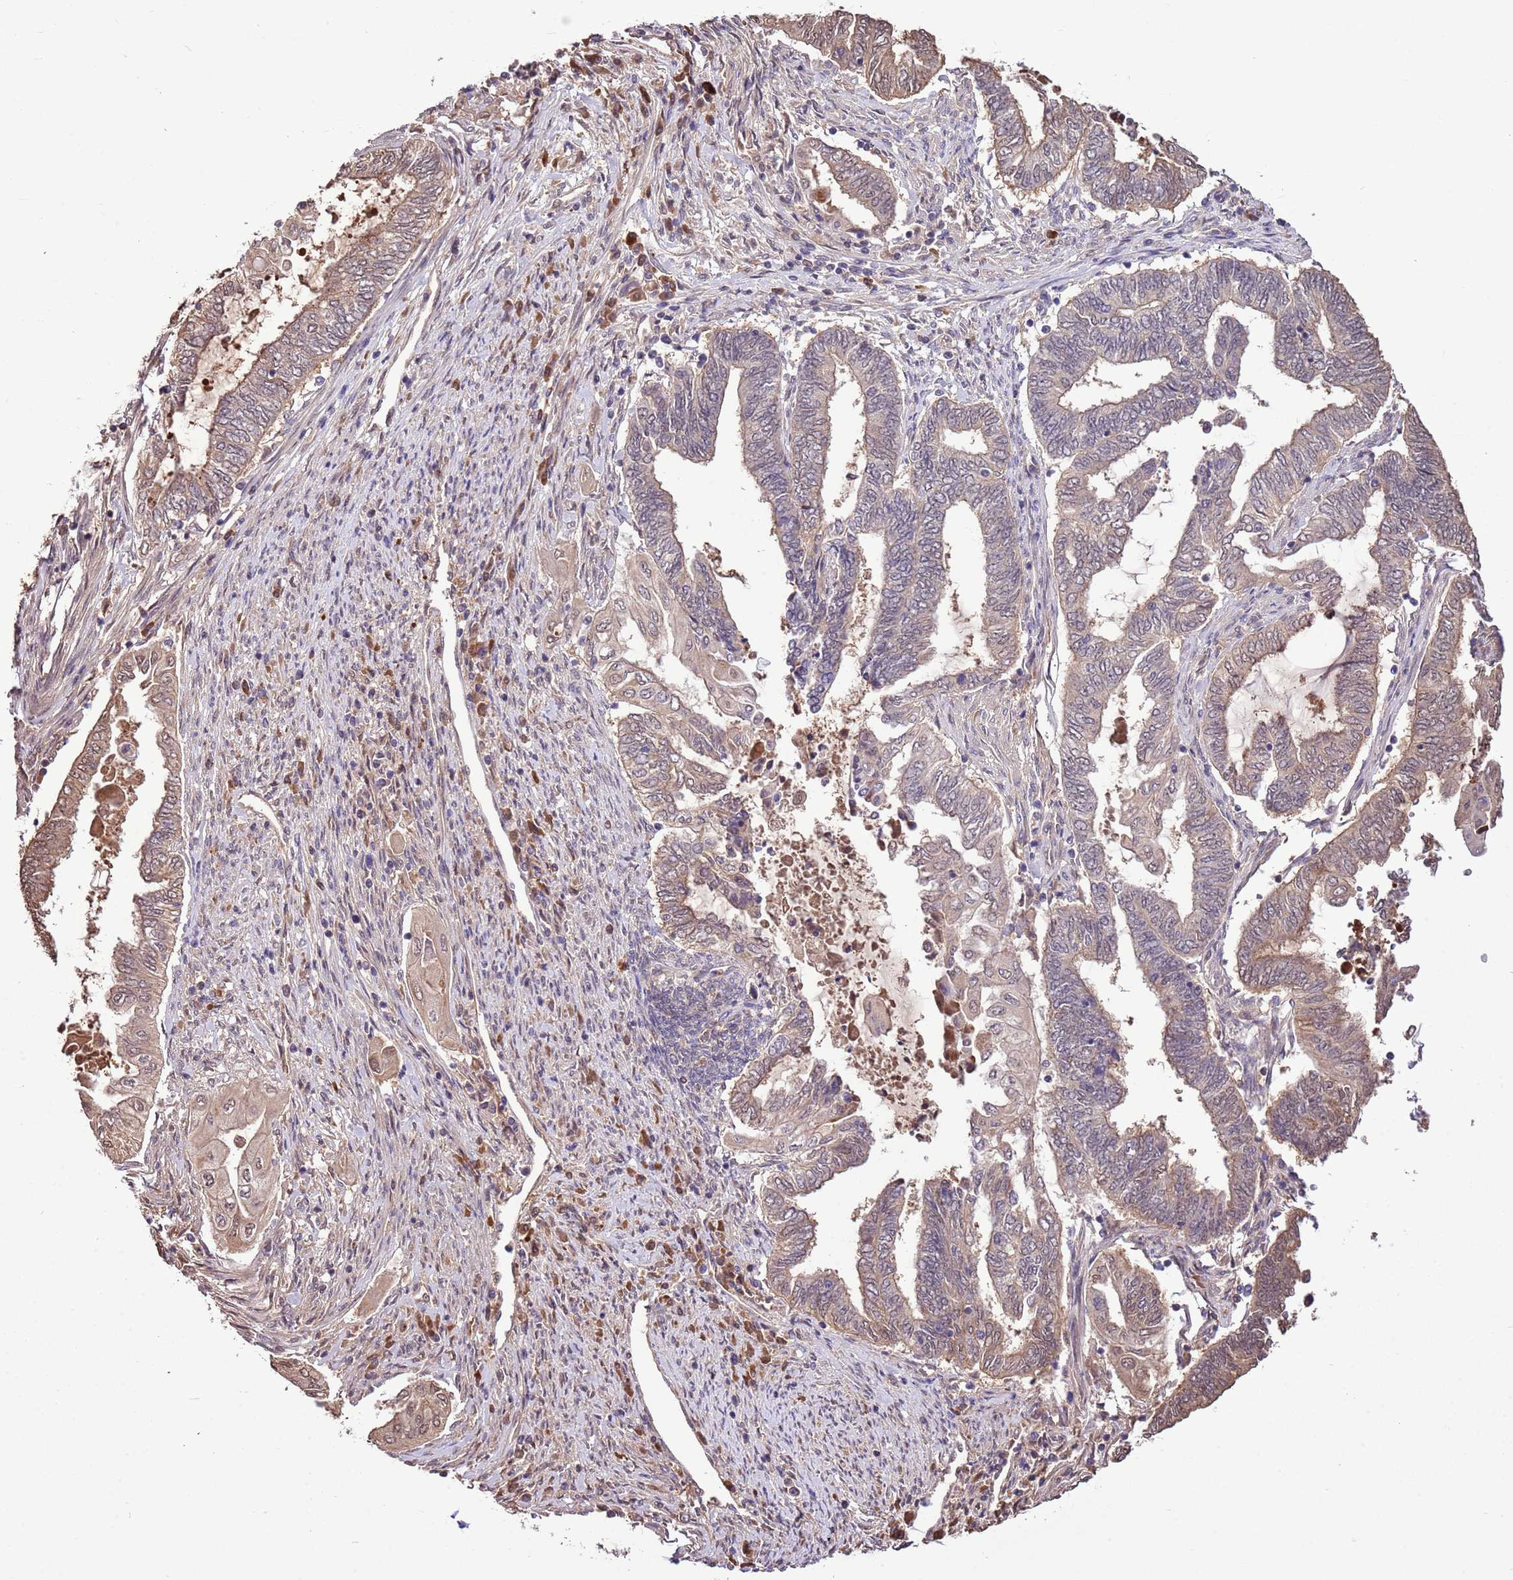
{"staining": {"intensity": "weak", "quantity": "<25%", "location": "cytoplasmic/membranous"}, "tissue": "endometrial cancer", "cell_type": "Tumor cells", "image_type": "cancer", "snomed": [{"axis": "morphology", "description": "Adenocarcinoma, NOS"}, {"axis": "topography", "description": "Uterus"}, {"axis": "topography", "description": "Endometrium"}], "caption": "Immunohistochemistry (IHC) histopathology image of neoplastic tissue: endometrial cancer stained with DAB exhibits no significant protein staining in tumor cells.", "gene": "BBS5", "patient": {"sex": "female", "age": 70}}